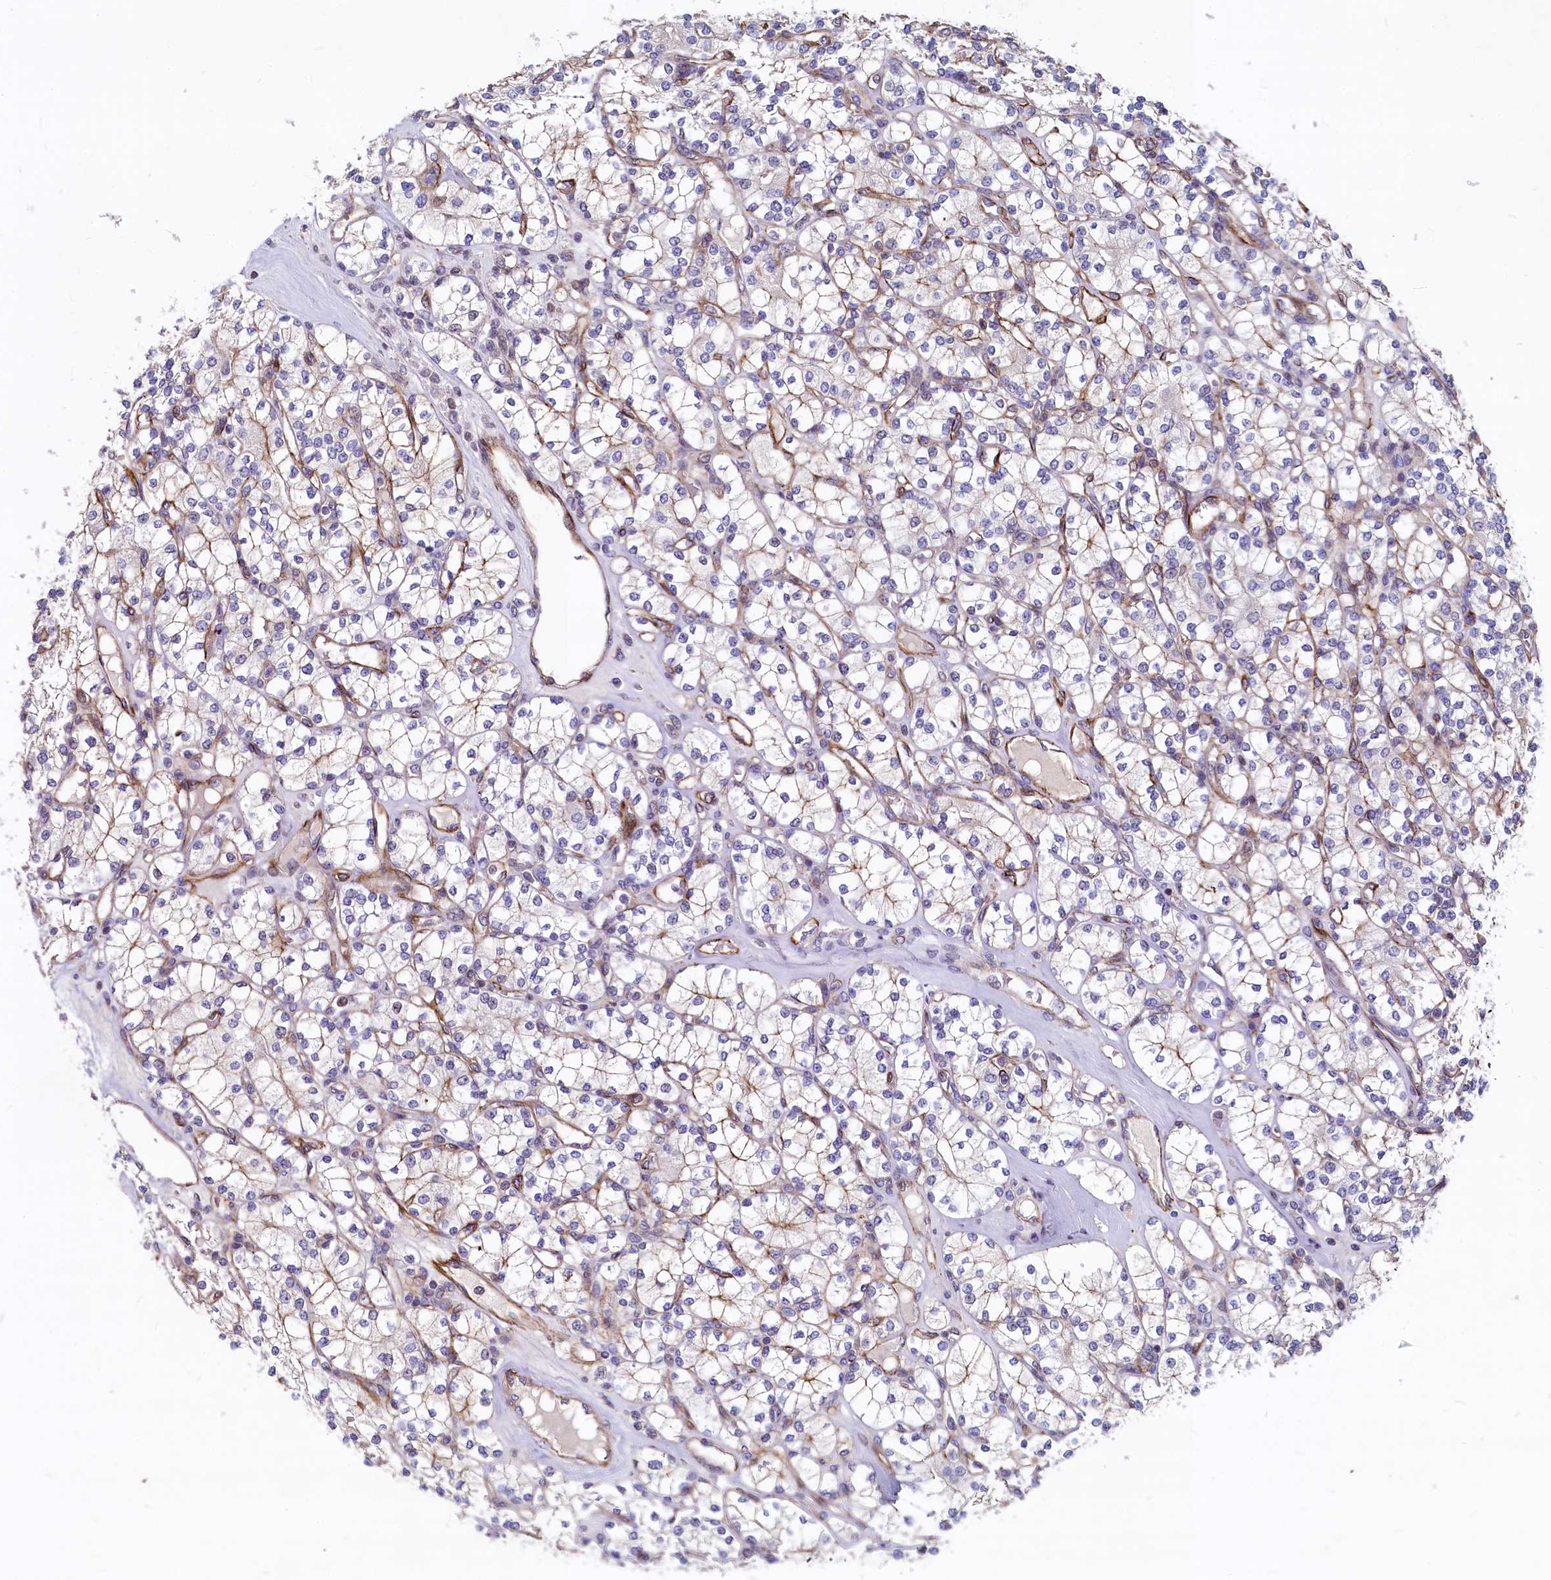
{"staining": {"intensity": "weak", "quantity": "25%-75%", "location": "cytoplasmic/membranous"}, "tissue": "renal cancer", "cell_type": "Tumor cells", "image_type": "cancer", "snomed": [{"axis": "morphology", "description": "Adenocarcinoma, NOS"}, {"axis": "topography", "description": "Kidney"}], "caption": "An image showing weak cytoplasmic/membranous expression in about 25%-75% of tumor cells in renal adenocarcinoma, as visualized by brown immunohistochemical staining.", "gene": "ASXL3", "patient": {"sex": "male", "age": 77}}